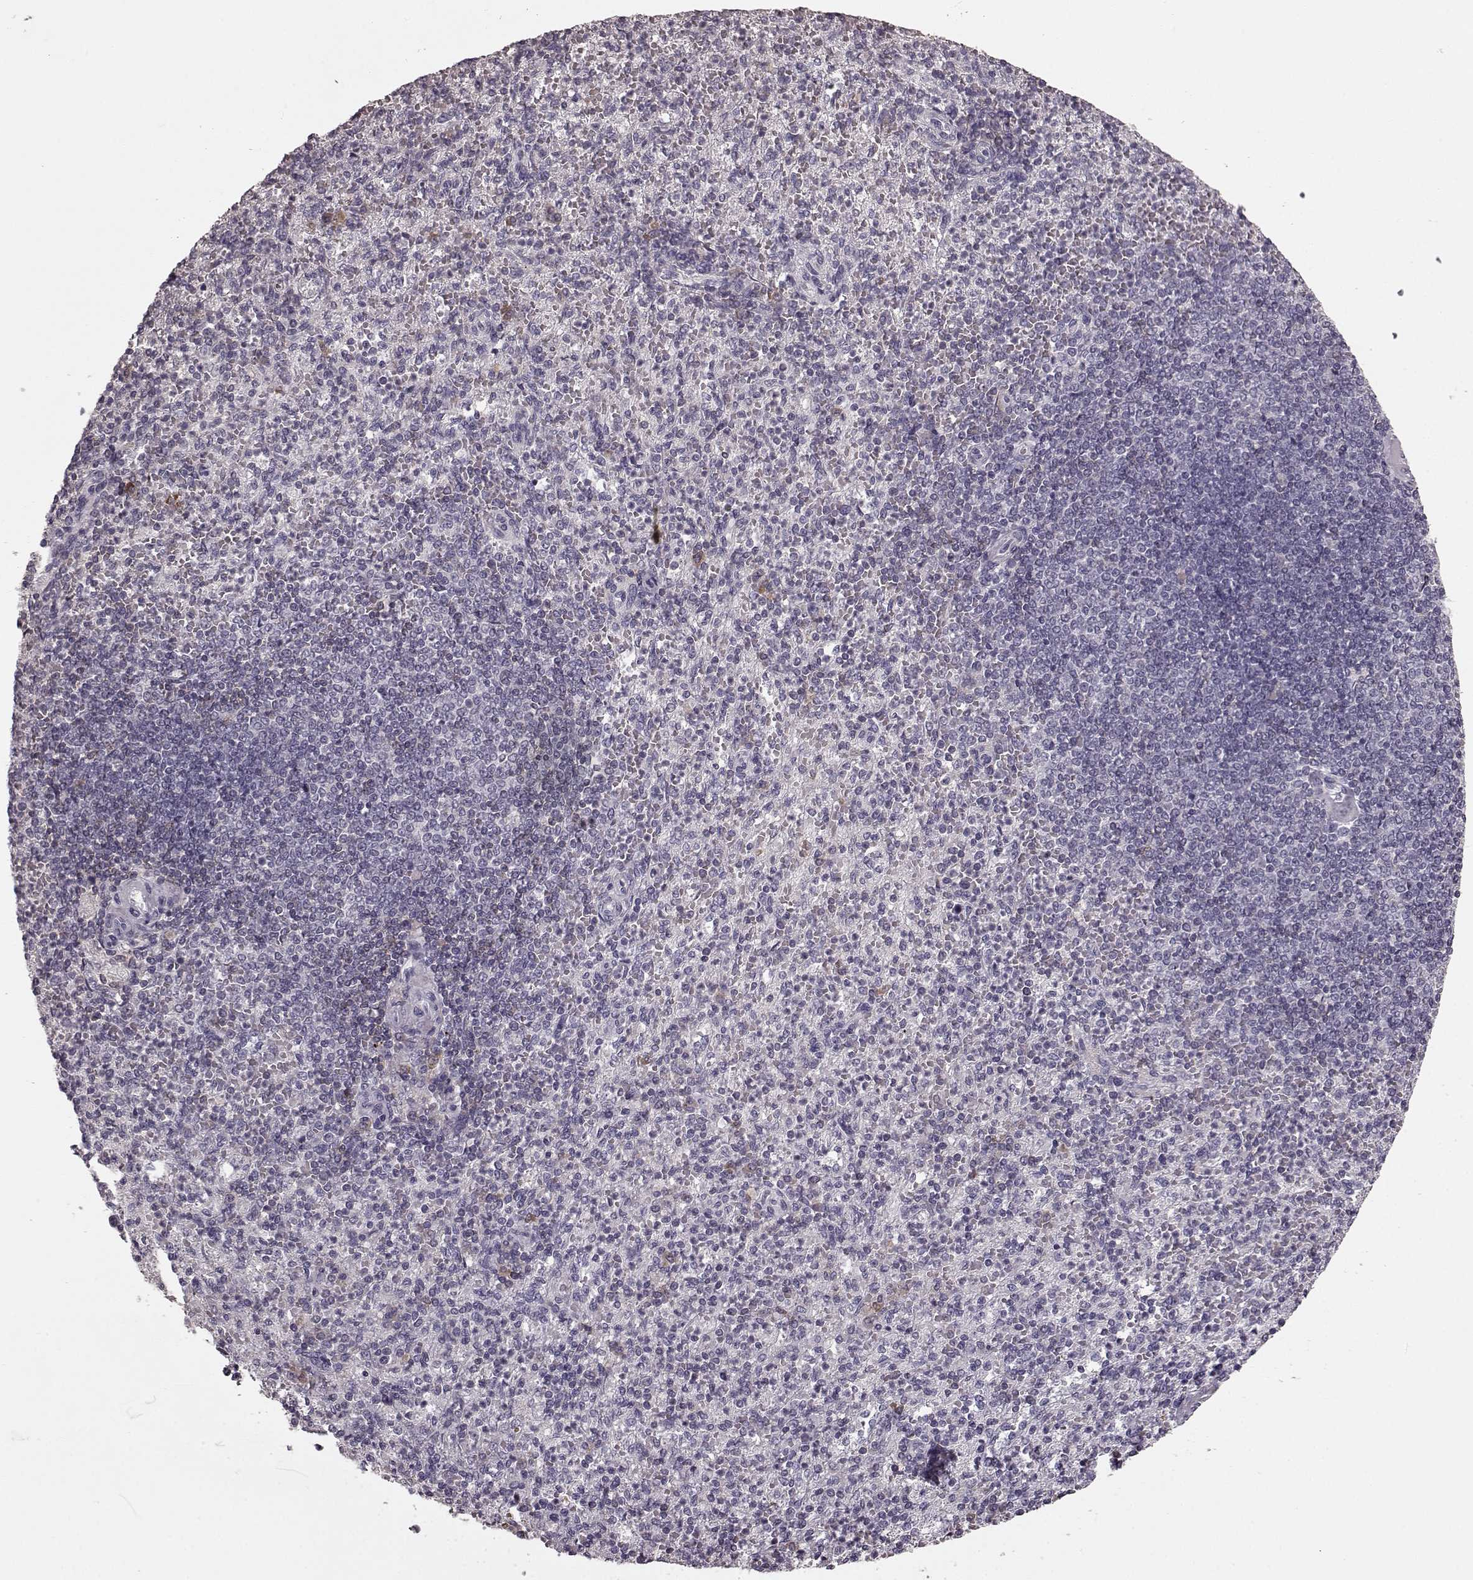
{"staining": {"intensity": "moderate", "quantity": "<25%", "location": "cytoplasmic/membranous"}, "tissue": "spleen", "cell_type": "Cells in red pulp", "image_type": "normal", "snomed": [{"axis": "morphology", "description": "Normal tissue, NOS"}, {"axis": "topography", "description": "Spleen"}], "caption": "Spleen stained with DAB (3,3'-diaminobenzidine) immunohistochemistry reveals low levels of moderate cytoplasmic/membranous expression in approximately <25% of cells in red pulp. (DAB IHC, brown staining for protein, blue staining for nuclei).", "gene": "CD28", "patient": {"sex": "female", "age": 74}}